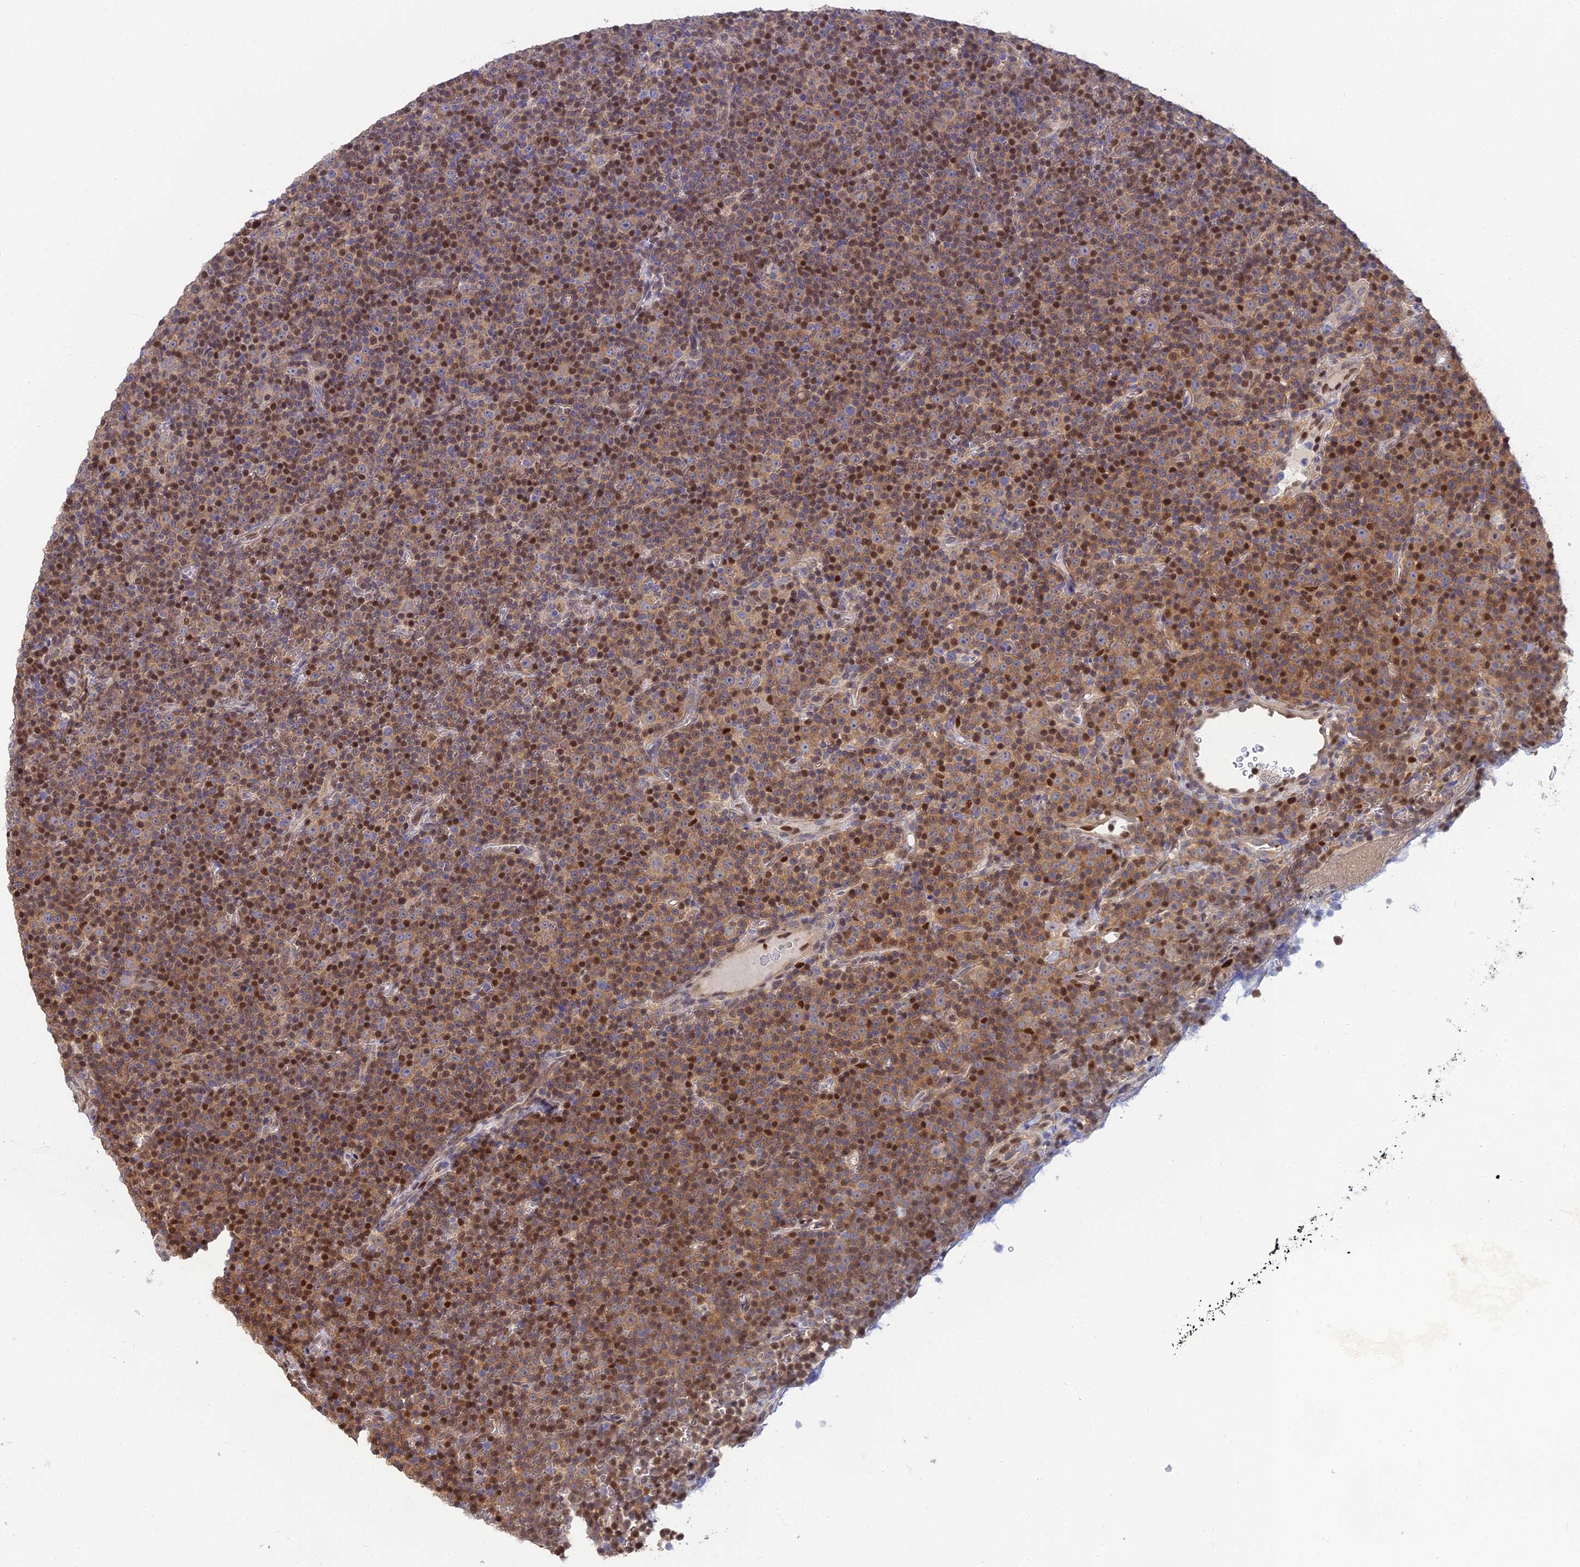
{"staining": {"intensity": "strong", "quantity": "25%-75%", "location": "cytoplasmic/membranous,nuclear"}, "tissue": "lymphoma", "cell_type": "Tumor cells", "image_type": "cancer", "snomed": [{"axis": "morphology", "description": "Malignant lymphoma, non-Hodgkin's type, Low grade"}, {"axis": "topography", "description": "Lymph node"}], "caption": "Protein analysis of lymphoma tissue displays strong cytoplasmic/membranous and nuclear positivity in about 25%-75% of tumor cells.", "gene": "DNPEP", "patient": {"sex": "female", "age": 67}}